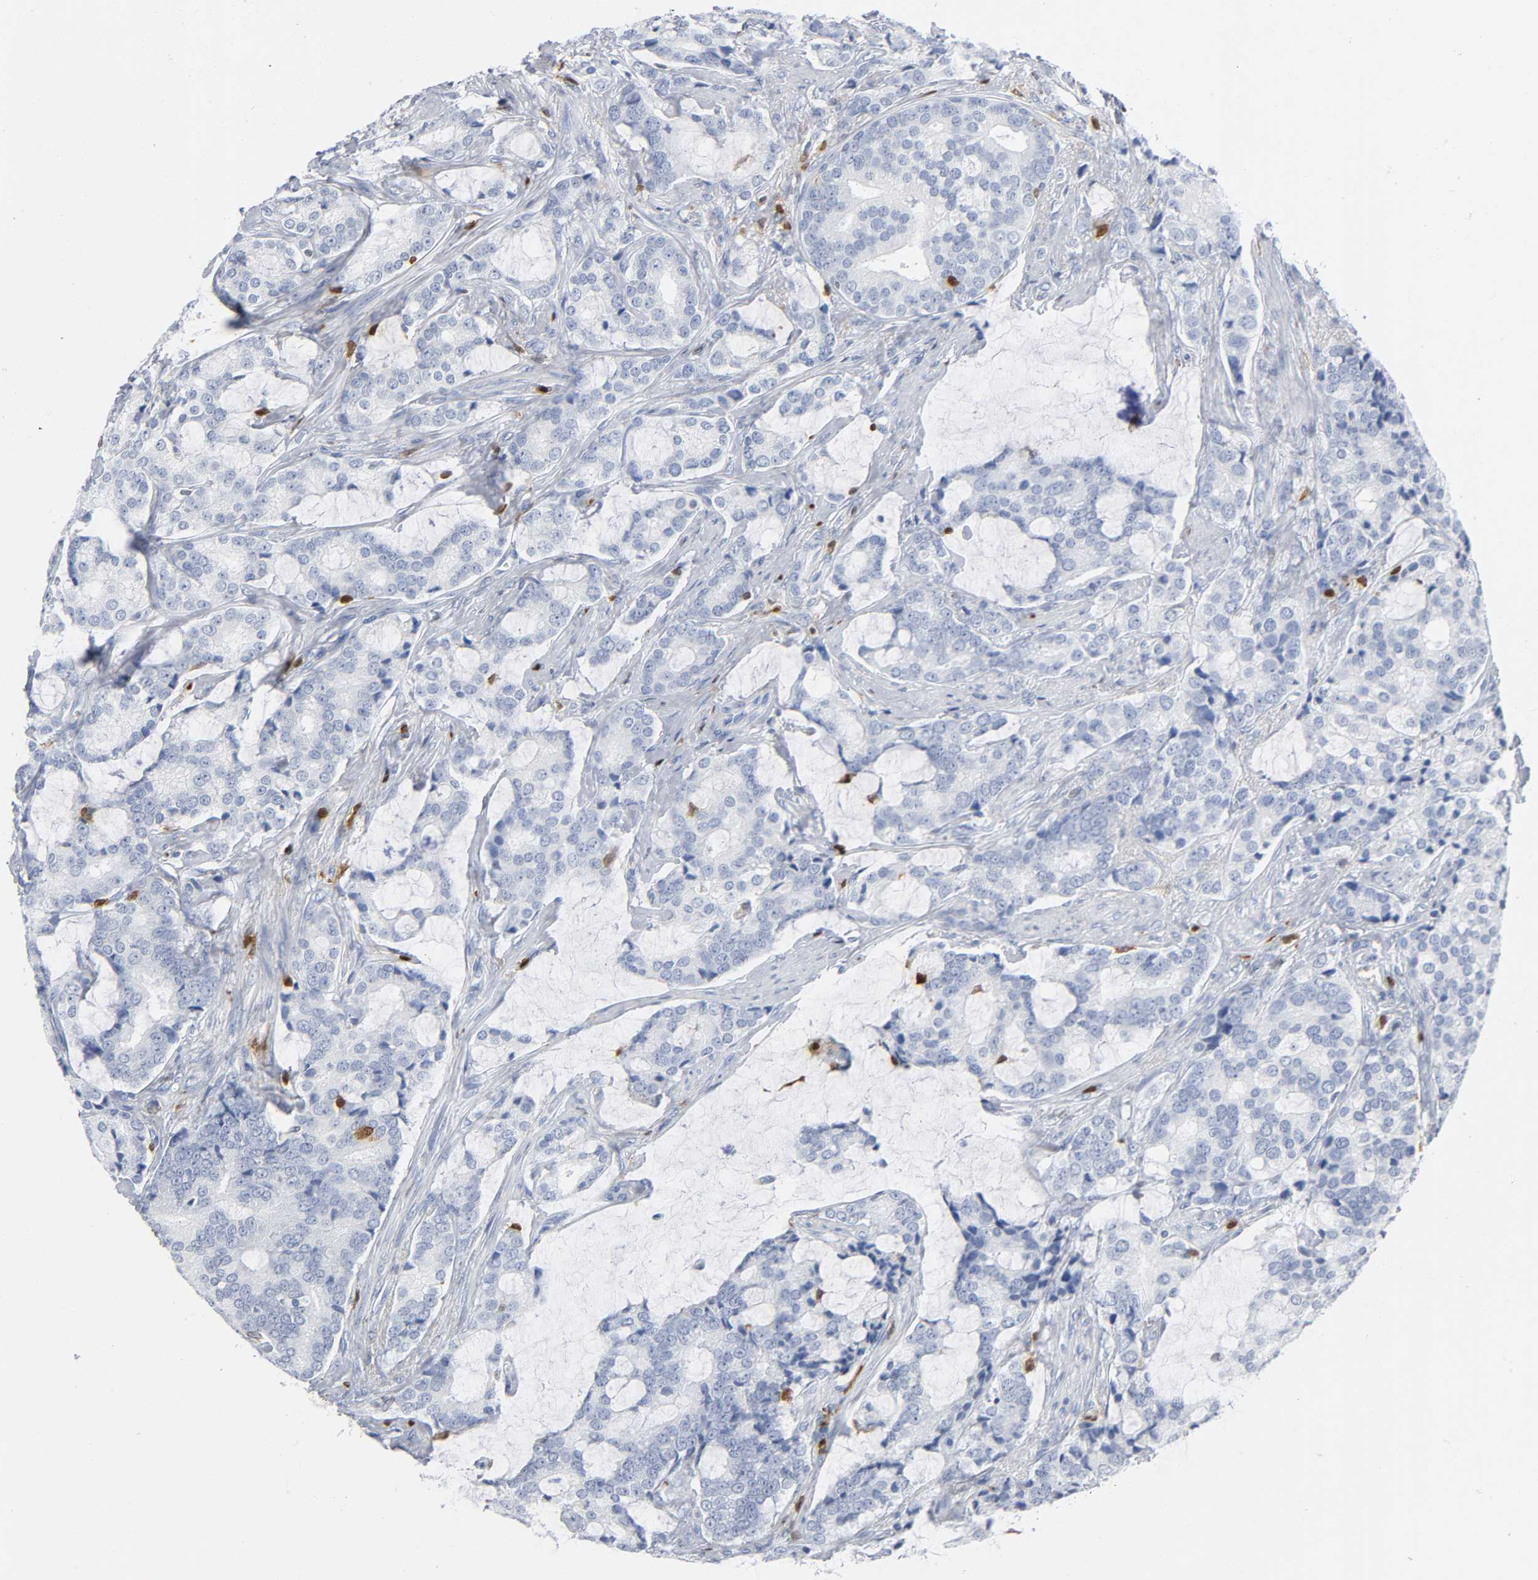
{"staining": {"intensity": "negative", "quantity": "none", "location": "none"}, "tissue": "prostate cancer", "cell_type": "Tumor cells", "image_type": "cancer", "snomed": [{"axis": "morphology", "description": "Adenocarcinoma, Low grade"}, {"axis": "topography", "description": "Prostate"}], "caption": "The histopathology image reveals no staining of tumor cells in prostate adenocarcinoma (low-grade).", "gene": "DOK2", "patient": {"sex": "male", "age": 58}}